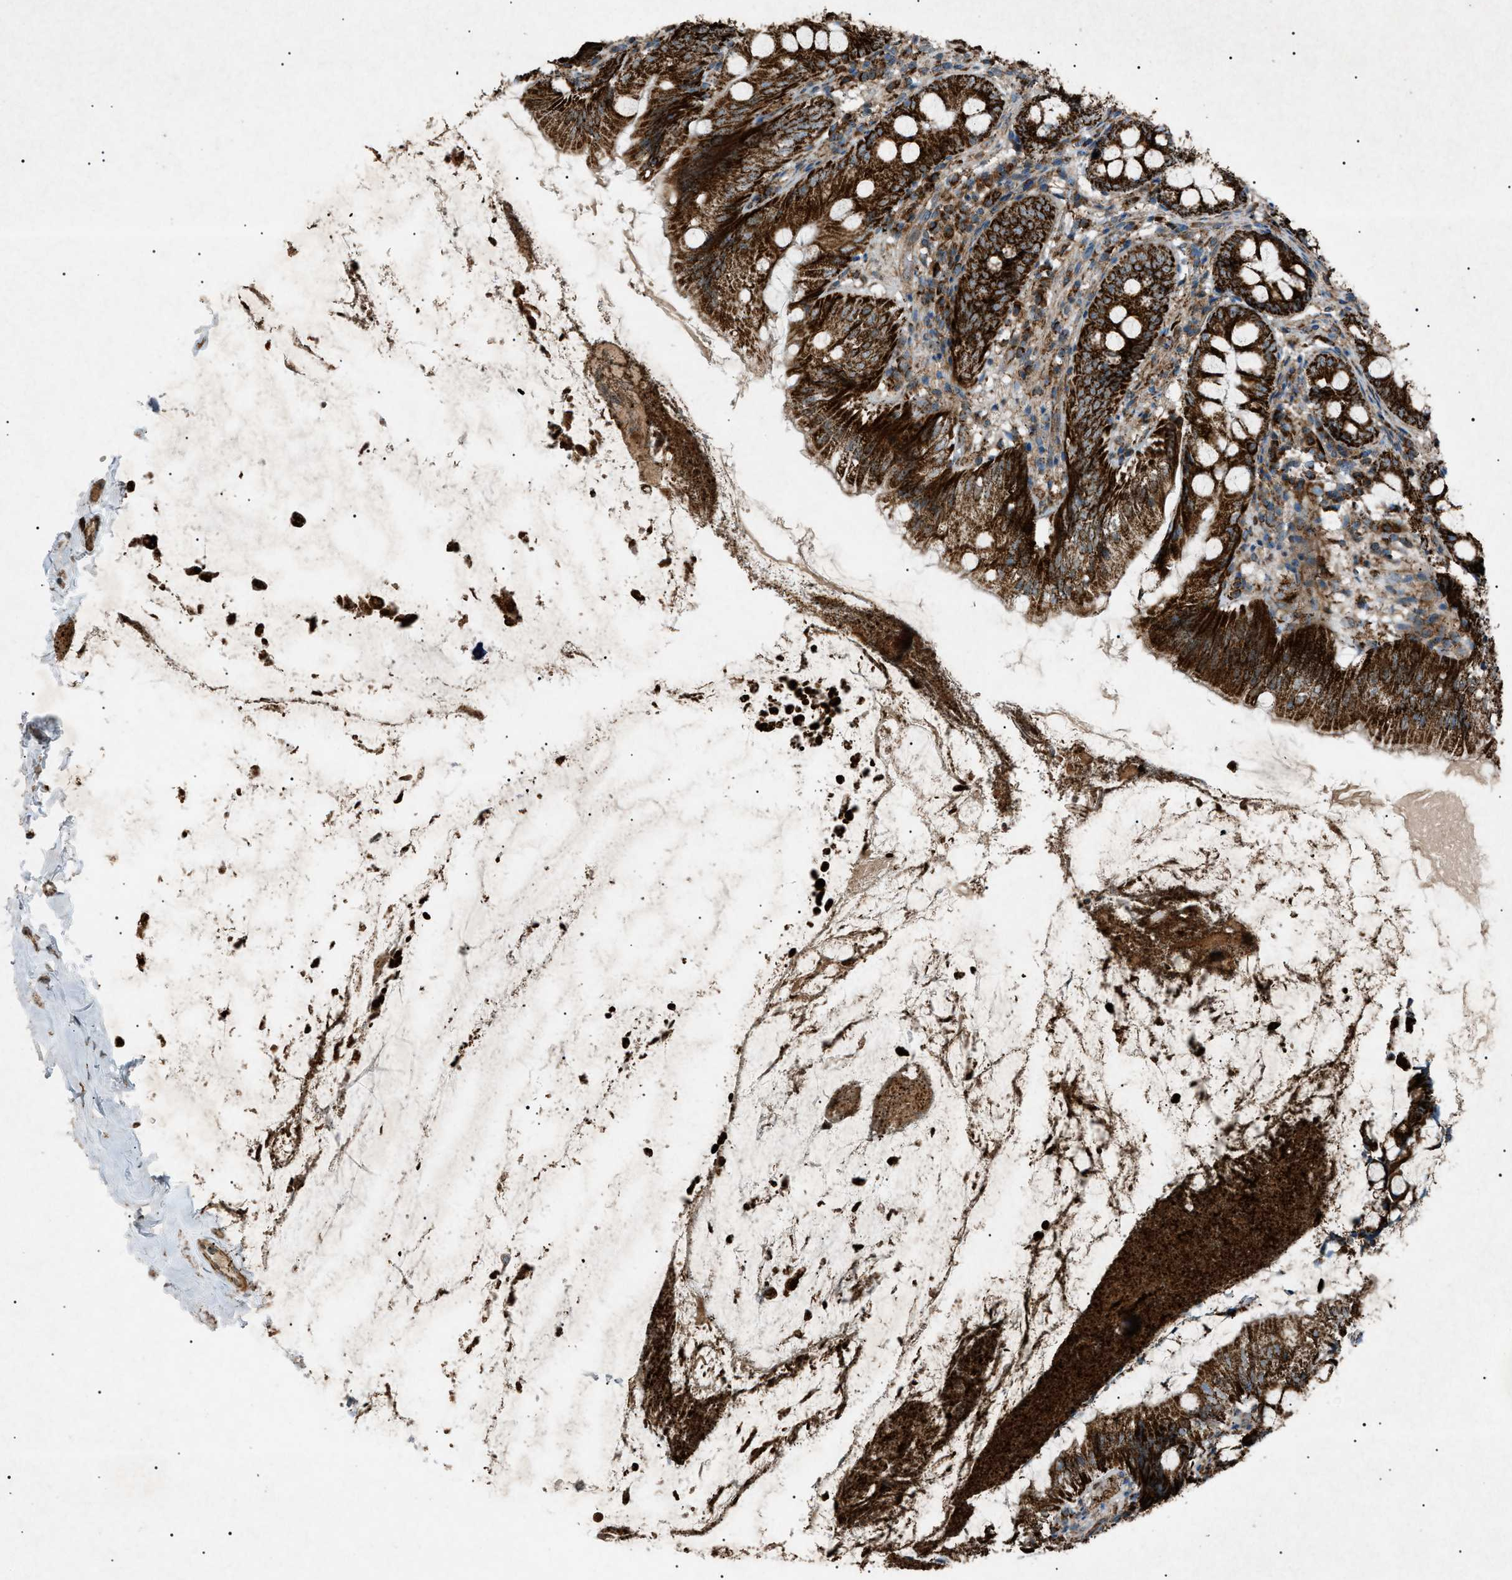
{"staining": {"intensity": "strong", "quantity": ">75%", "location": "cytoplasmic/membranous"}, "tissue": "appendix", "cell_type": "Glandular cells", "image_type": "normal", "snomed": [{"axis": "morphology", "description": "Normal tissue, NOS"}, {"axis": "topography", "description": "Appendix"}], "caption": "High-power microscopy captured an IHC micrograph of unremarkable appendix, revealing strong cytoplasmic/membranous expression in approximately >75% of glandular cells. The staining was performed using DAB (3,3'-diaminobenzidine) to visualize the protein expression in brown, while the nuclei were stained in blue with hematoxylin (Magnification: 20x).", "gene": "C1GALT1C1", "patient": {"sex": "female", "age": 77}}